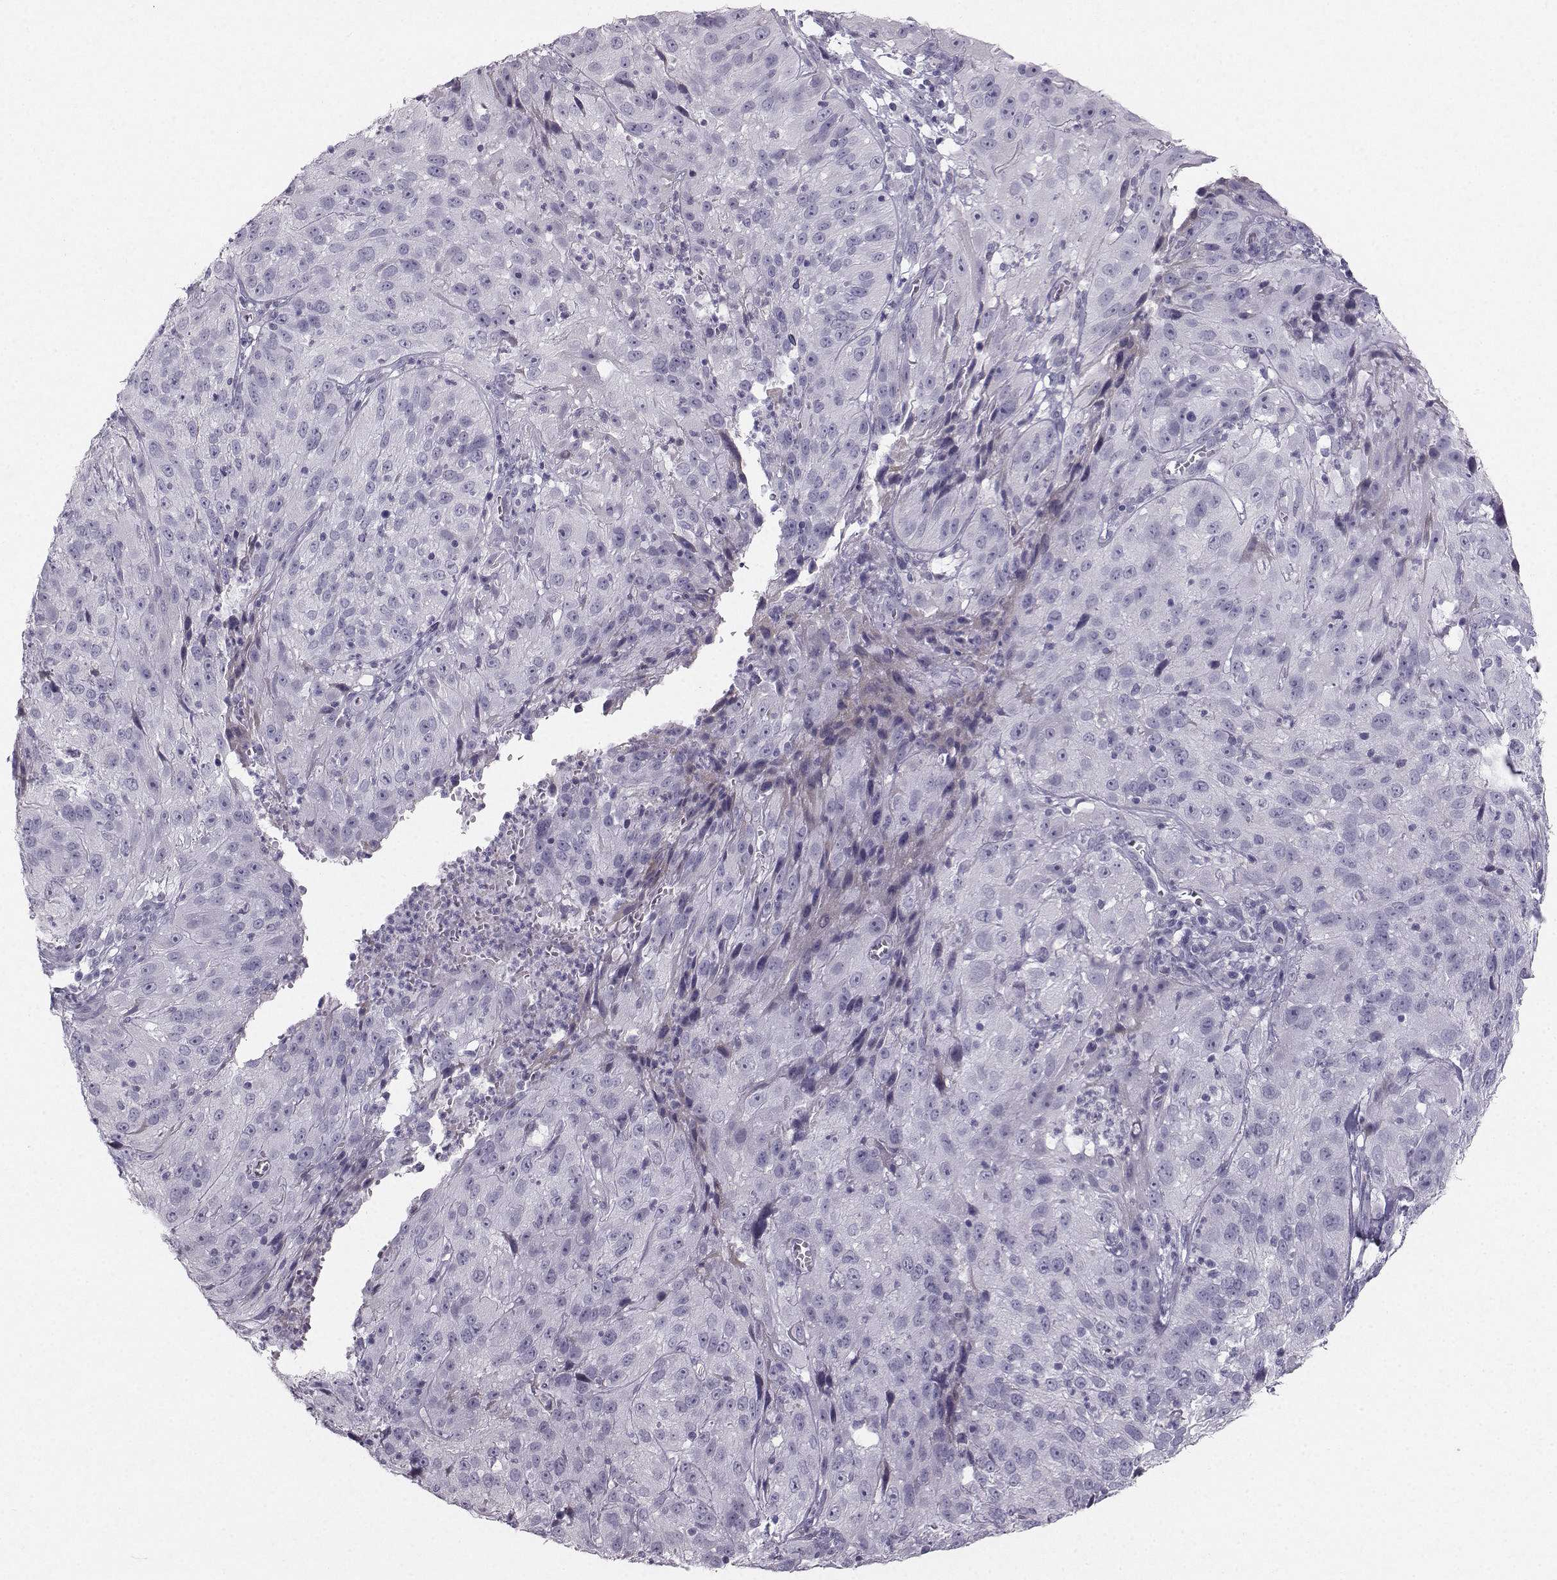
{"staining": {"intensity": "negative", "quantity": "none", "location": "none"}, "tissue": "cervical cancer", "cell_type": "Tumor cells", "image_type": "cancer", "snomed": [{"axis": "morphology", "description": "Squamous cell carcinoma, NOS"}, {"axis": "topography", "description": "Cervix"}], "caption": "Immunohistochemistry (IHC) of human cervical cancer (squamous cell carcinoma) reveals no positivity in tumor cells.", "gene": "CASR", "patient": {"sex": "female", "age": 32}}